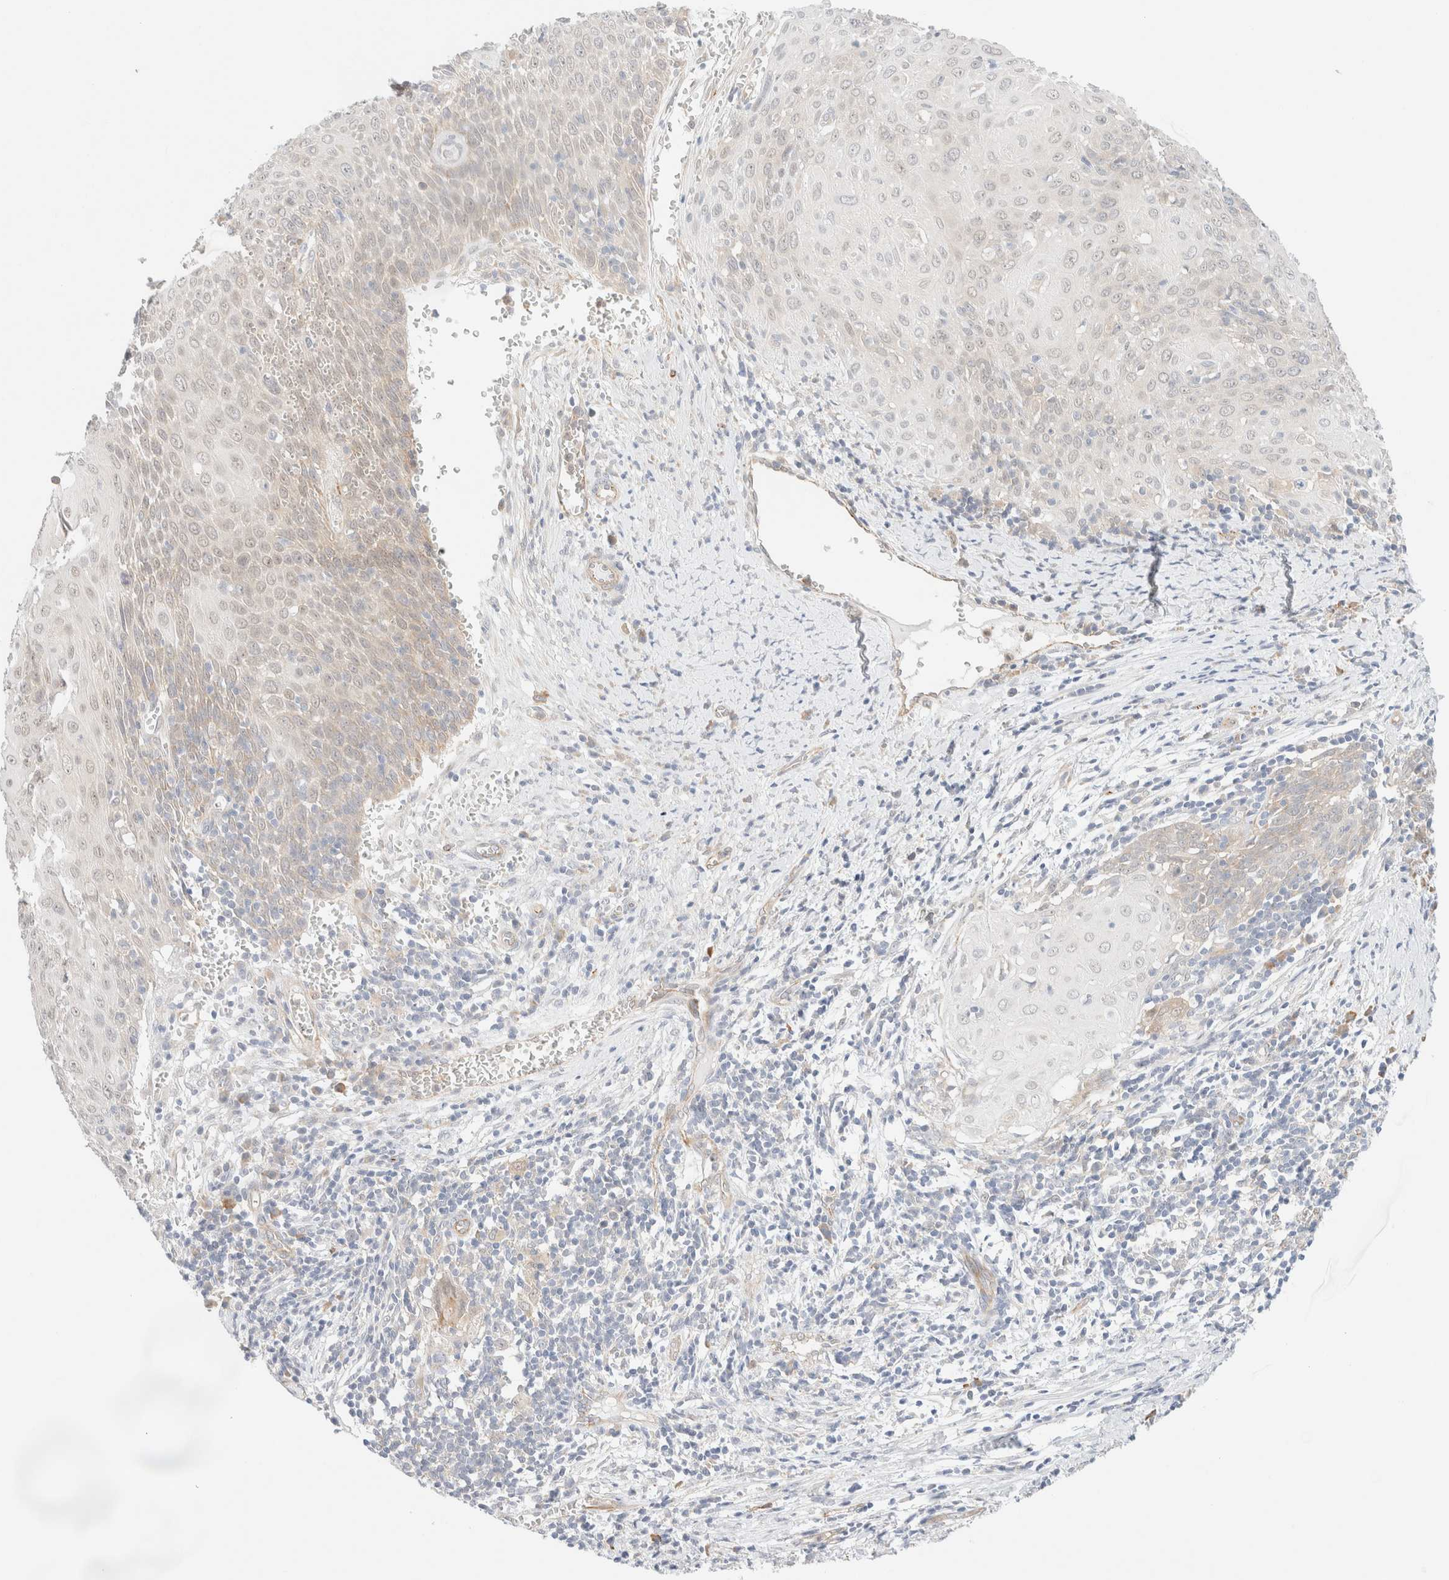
{"staining": {"intensity": "negative", "quantity": "none", "location": "none"}, "tissue": "cervical cancer", "cell_type": "Tumor cells", "image_type": "cancer", "snomed": [{"axis": "morphology", "description": "Squamous cell carcinoma, NOS"}, {"axis": "topography", "description": "Cervix"}], "caption": "This is an immunohistochemistry micrograph of cervical cancer. There is no positivity in tumor cells.", "gene": "UNC13B", "patient": {"sex": "female", "age": 39}}